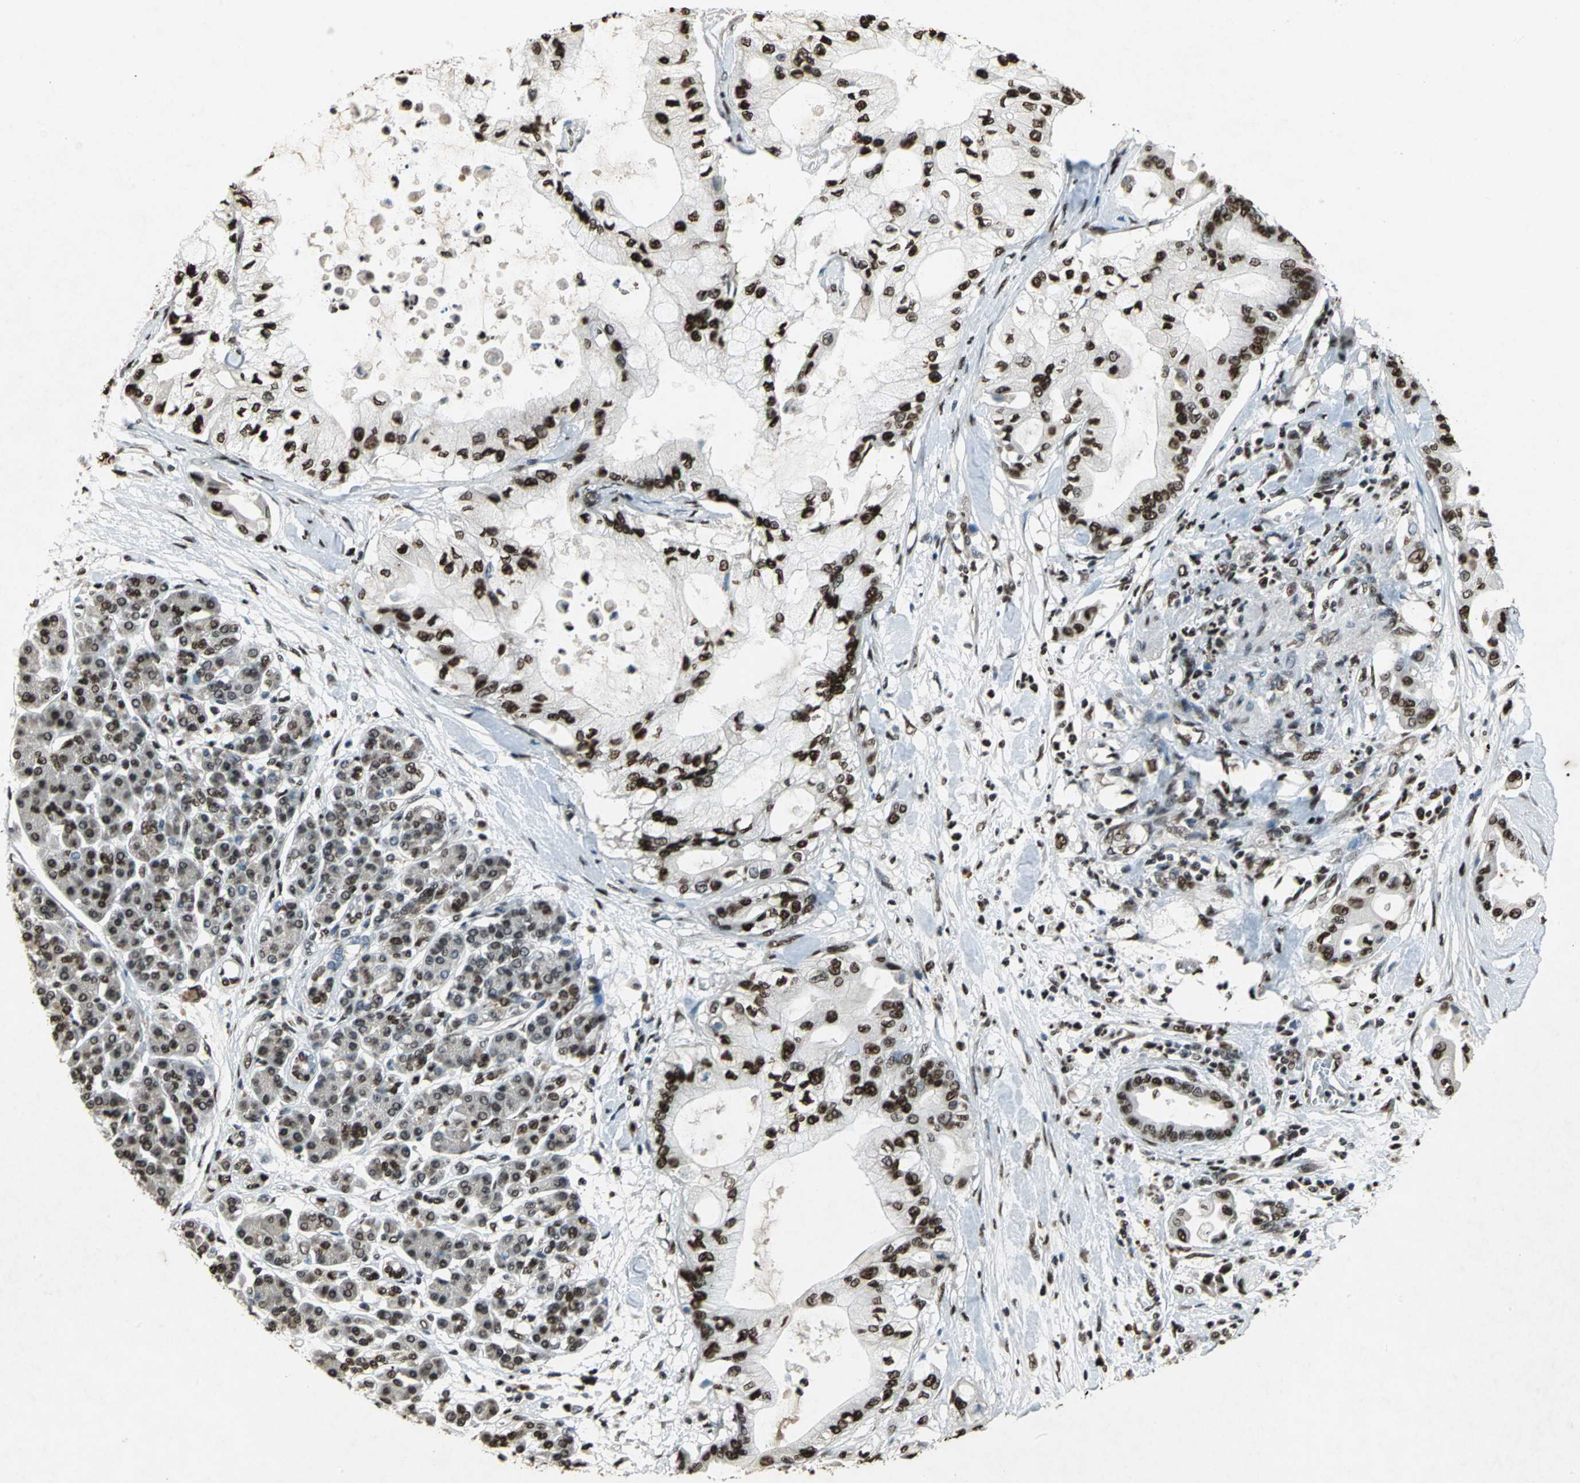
{"staining": {"intensity": "strong", "quantity": ">75%", "location": "nuclear"}, "tissue": "pancreatic cancer", "cell_type": "Tumor cells", "image_type": "cancer", "snomed": [{"axis": "morphology", "description": "Adenocarcinoma, NOS"}, {"axis": "morphology", "description": "Adenocarcinoma, metastatic, NOS"}, {"axis": "topography", "description": "Lymph node"}, {"axis": "topography", "description": "Pancreas"}, {"axis": "topography", "description": "Duodenum"}], "caption": "Protein analysis of pancreatic cancer (adenocarcinoma) tissue exhibits strong nuclear positivity in approximately >75% of tumor cells.", "gene": "ANP32A", "patient": {"sex": "female", "age": 64}}